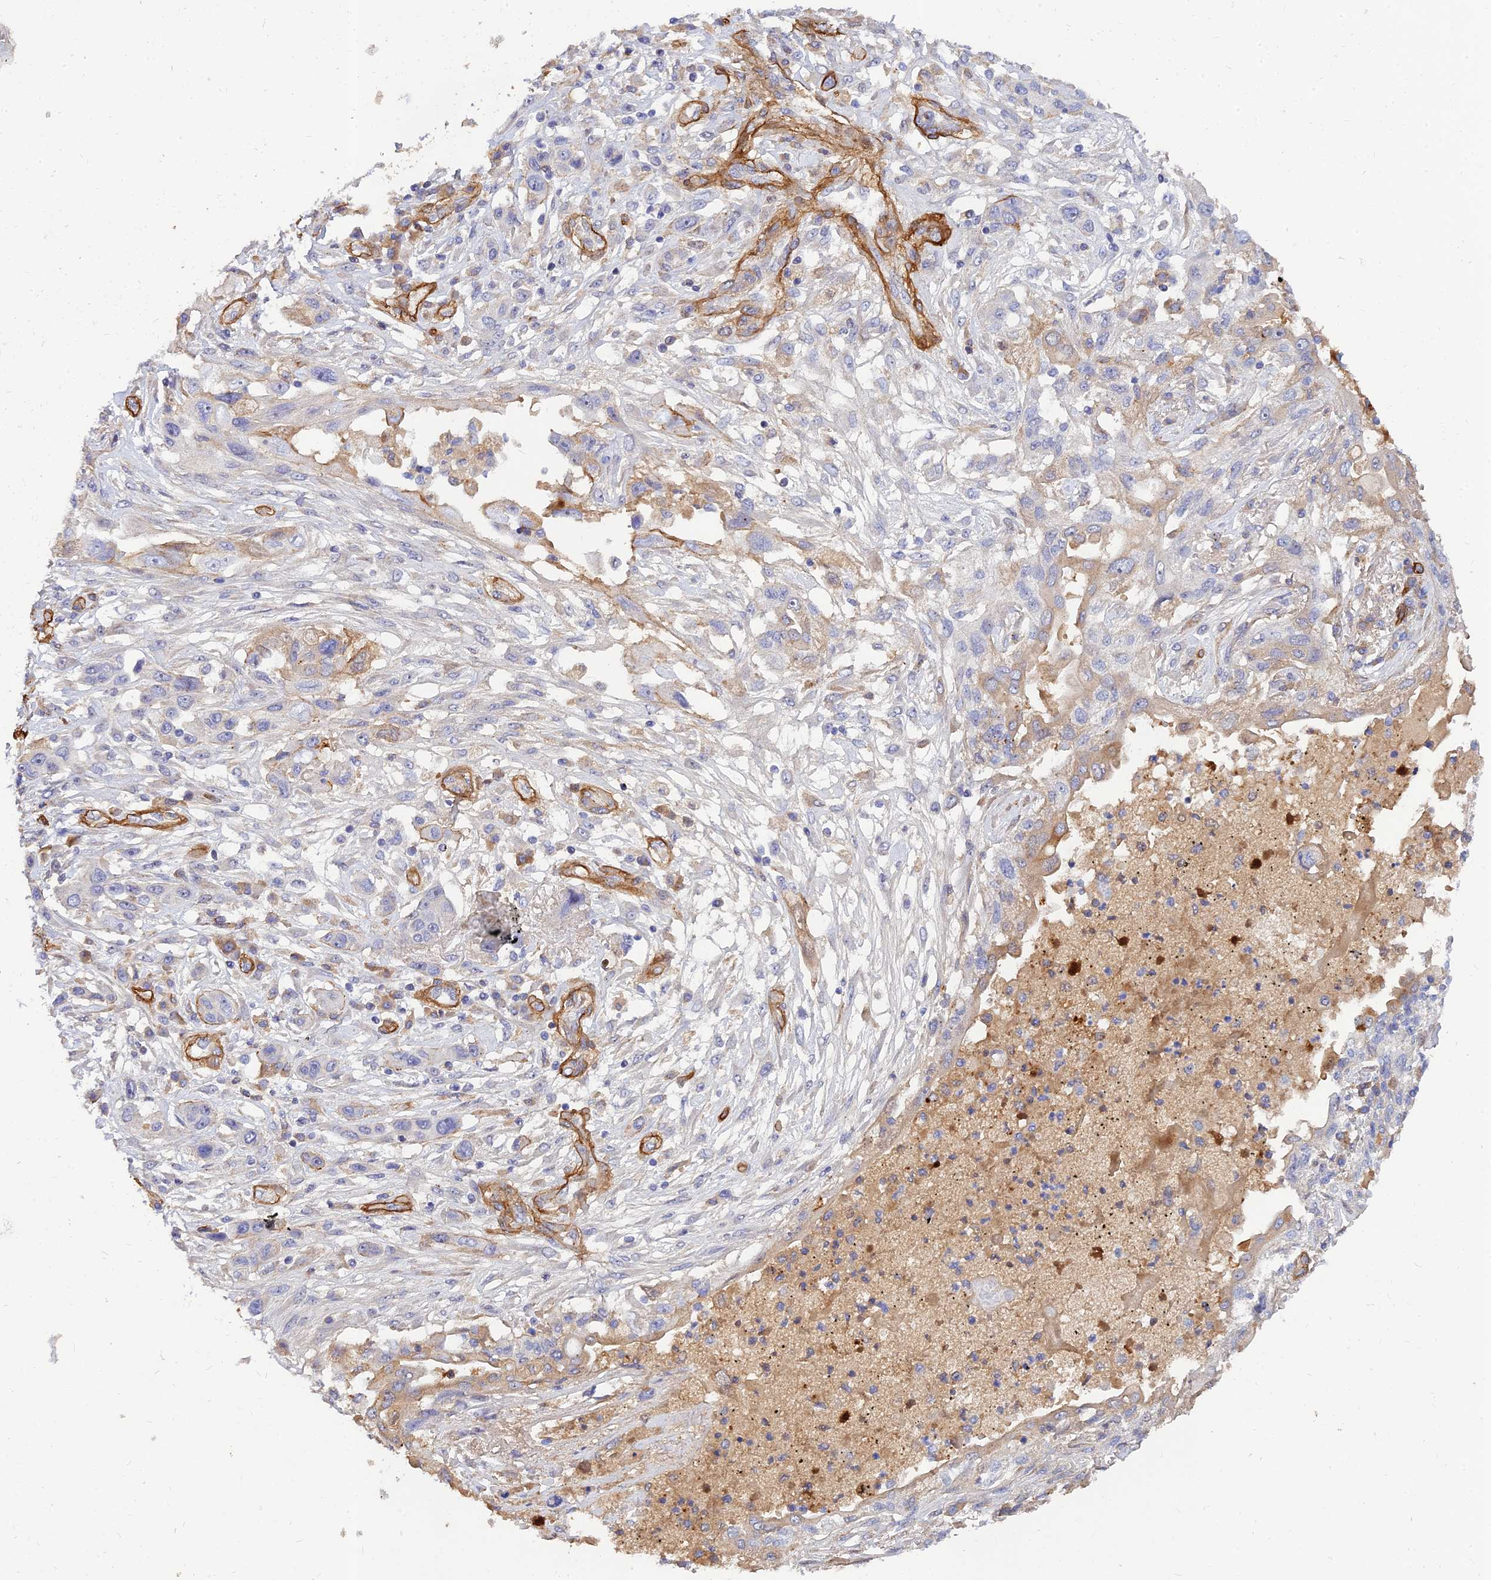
{"staining": {"intensity": "negative", "quantity": "none", "location": "none"}, "tissue": "lung cancer", "cell_type": "Tumor cells", "image_type": "cancer", "snomed": [{"axis": "morphology", "description": "Squamous cell carcinoma, NOS"}, {"axis": "topography", "description": "Lung"}], "caption": "There is no significant staining in tumor cells of lung squamous cell carcinoma.", "gene": "MRPL35", "patient": {"sex": "female", "age": 70}}